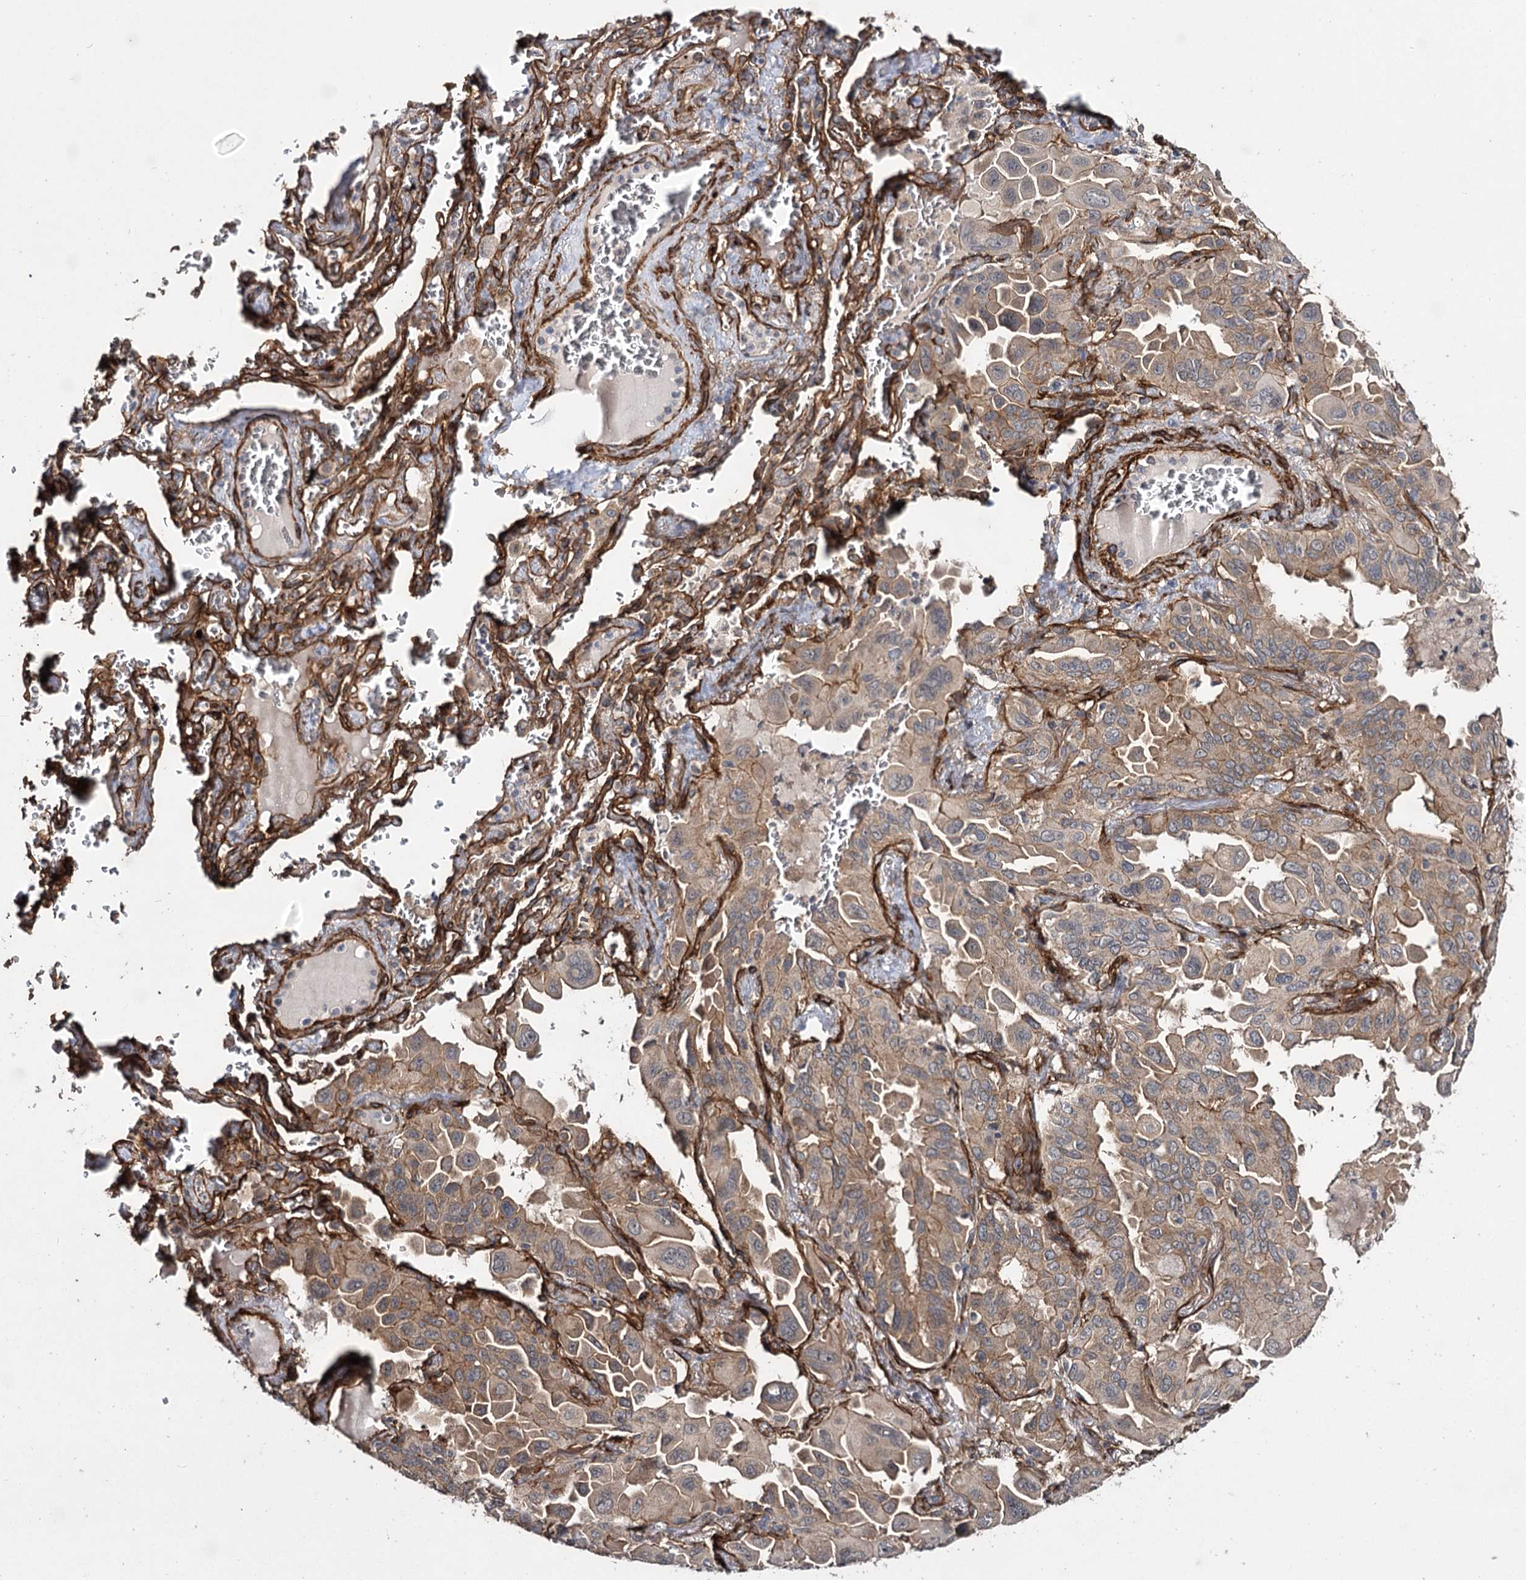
{"staining": {"intensity": "moderate", "quantity": ">75%", "location": "cytoplasmic/membranous"}, "tissue": "lung cancer", "cell_type": "Tumor cells", "image_type": "cancer", "snomed": [{"axis": "morphology", "description": "Adenocarcinoma, NOS"}, {"axis": "topography", "description": "Lung"}], "caption": "Tumor cells demonstrate medium levels of moderate cytoplasmic/membranous staining in about >75% of cells in lung cancer (adenocarcinoma). (Brightfield microscopy of DAB IHC at high magnification).", "gene": "MYO1C", "patient": {"sex": "male", "age": 64}}